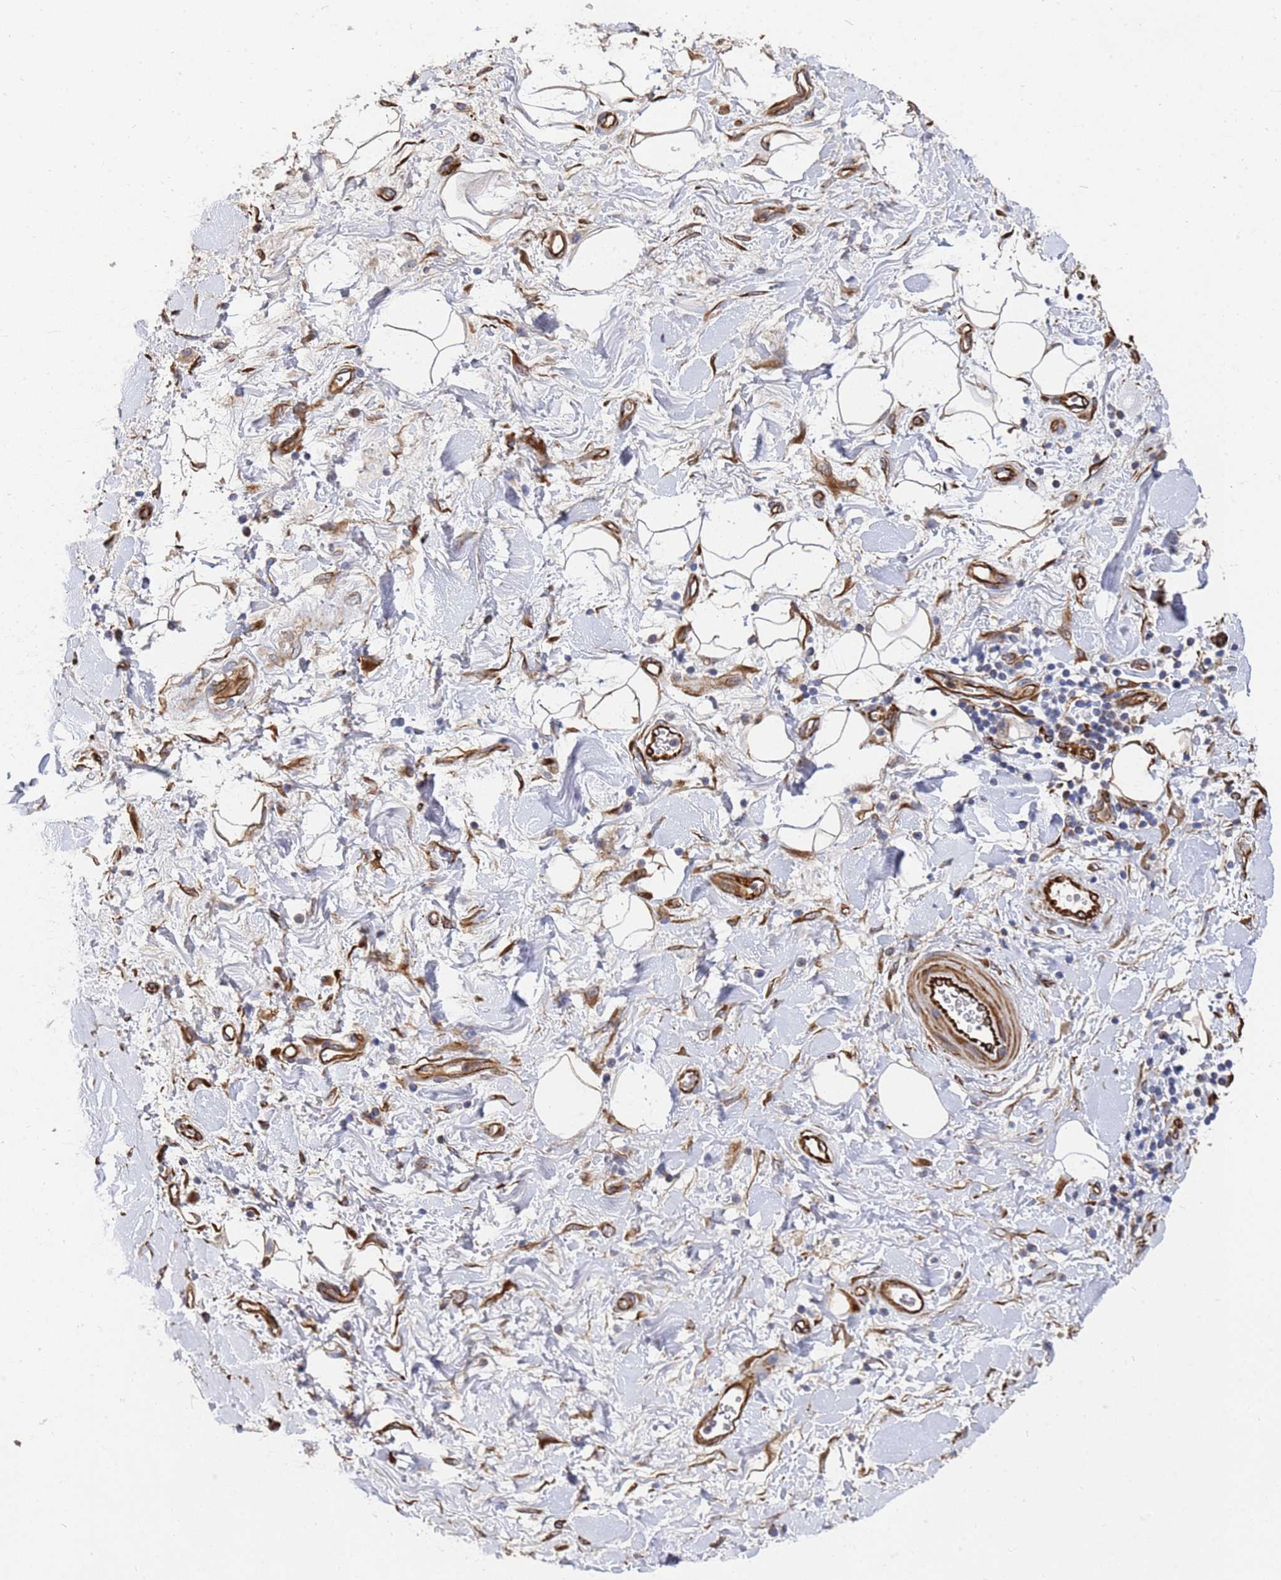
{"staining": {"intensity": "moderate", "quantity": ">75%", "location": "cytoplasmic/membranous"}, "tissue": "adipose tissue", "cell_type": "Adipocytes", "image_type": "normal", "snomed": [{"axis": "morphology", "description": "Normal tissue, NOS"}, {"axis": "morphology", "description": "Adenocarcinoma, NOS"}, {"axis": "topography", "description": "Pancreas"}, {"axis": "topography", "description": "Peripheral nerve tissue"}], "caption": "An immunohistochemistry (IHC) micrograph of benign tissue is shown. Protein staining in brown shows moderate cytoplasmic/membranous positivity in adipose tissue within adipocytes.", "gene": "SYT13", "patient": {"sex": "male", "age": 59}}